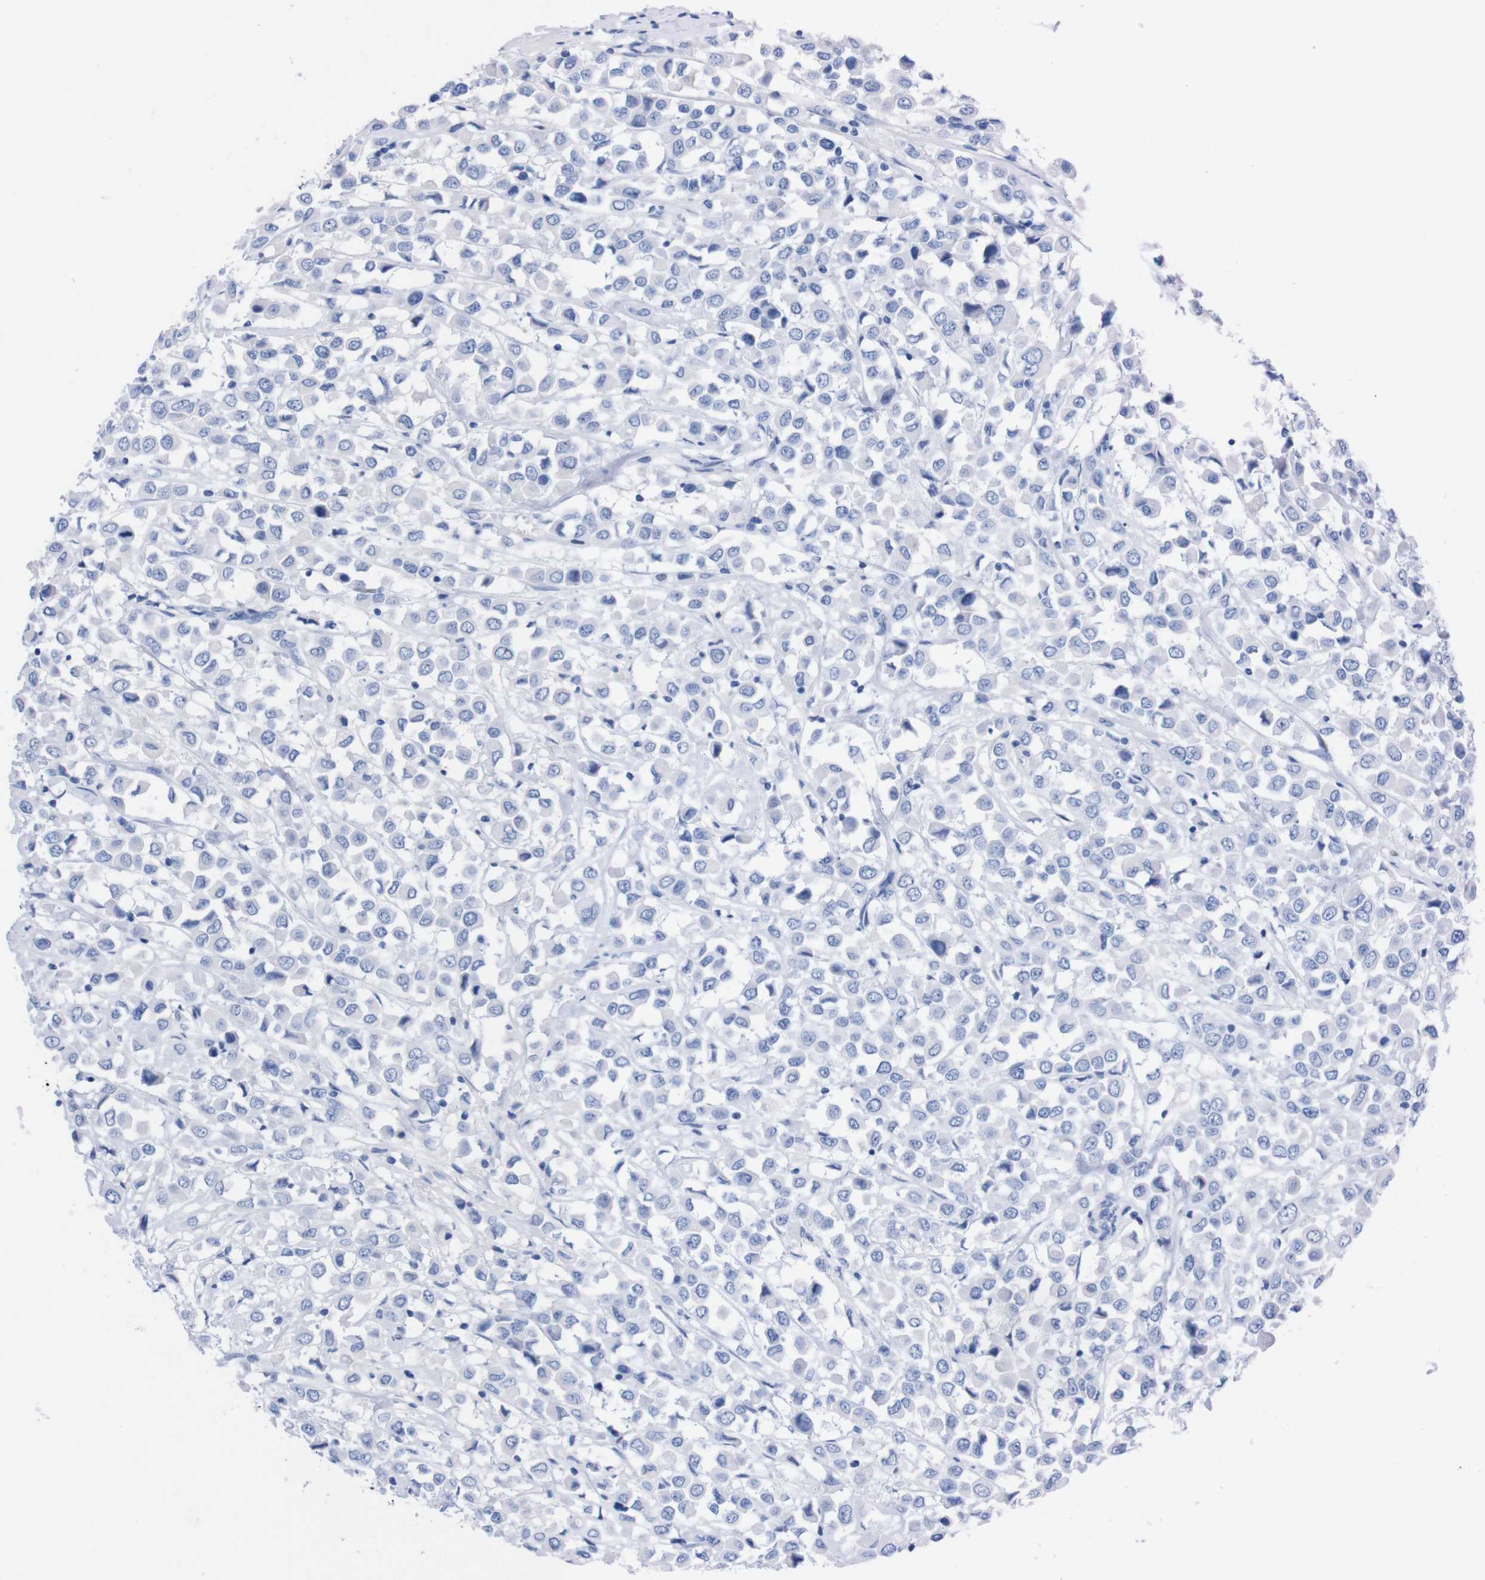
{"staining": {"intensity": "negative", "quantity": "none", "location": "none"}, "tissue": "breast cancer", "cell_type": "Tumor cells", "image_type": "cancer", "snomed": [{"axis": "morphology", "description": "Duct carcinoma"}, {"axis": "topography", "description": "Breast"}], "caption": "A histopathology image of human breast infiltrating ductal carcinoma is negative for staining in tumor cells.", "gene": "P2RY12", "patient": {"sex": "female", "age": 61}}